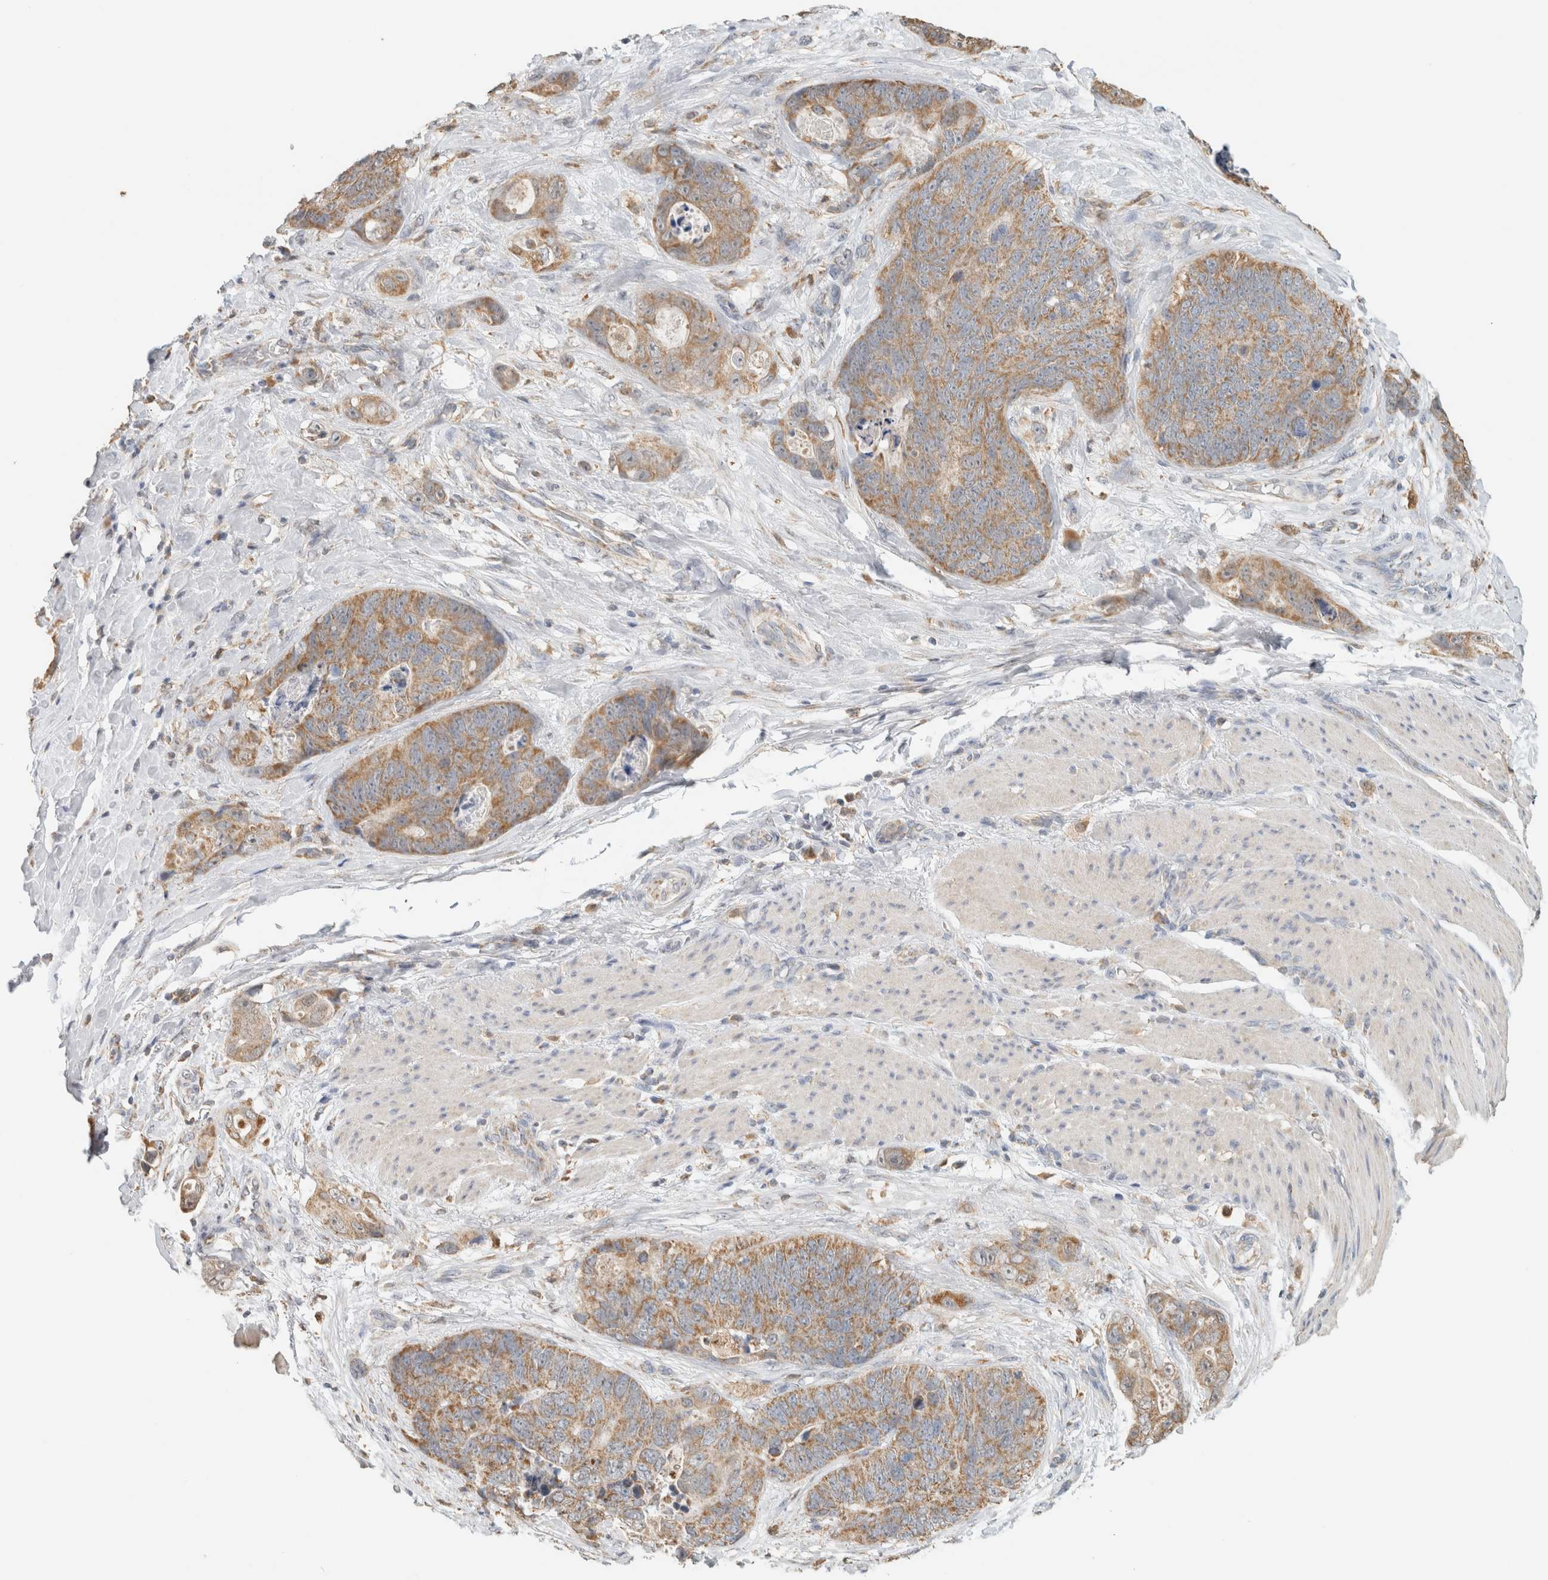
{"staining": {"intensity": "moderate", "quantity": ">75%", "location": "cytoplasmic/membranous"}, "tissue": "stomach cancer", "cell_type": "Tumor cells", "image_type": "cancer", "snomed": [{"axis": "morphology", "description": "Normal tissue, NOS"}, {"axis": "morphology", "description": "Adenocarcinoma, NOS"}, {"axis": "topography", "description": "Stomach"}], "caption": "Stomach cancer (adenocarcinoma) tissue demonstrates moderate cytoplasmic/membranous expression in approximately >75% of tumor cells", "gene": "CAPG", "patient": {"sex": "female", "age": 89}}